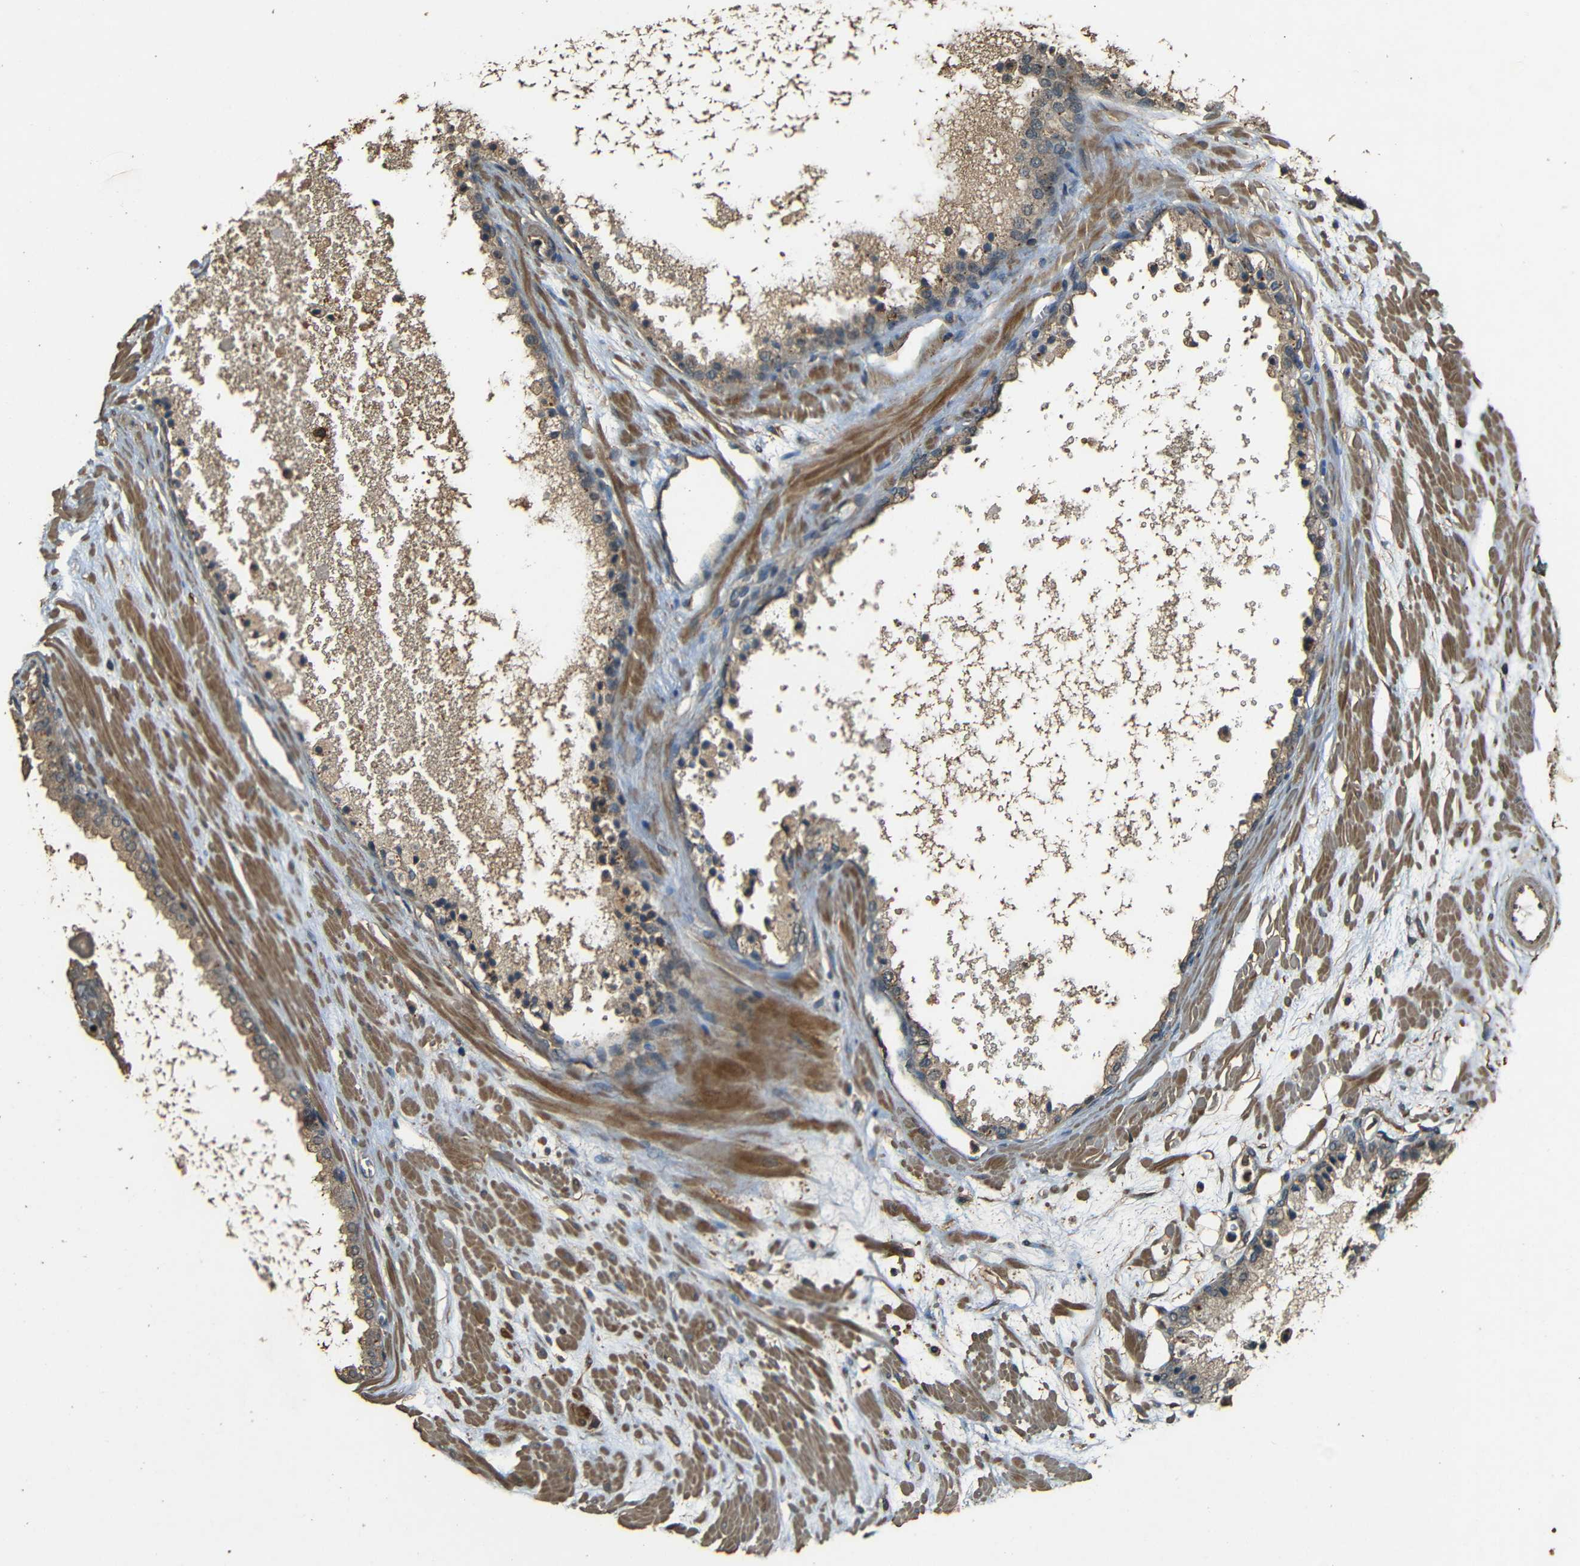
{"staining": {"intensity": "moderate", "quantity": ">75%", "location": "cytoplasmic/membranous,nuclear"}, "tissue": "prostate cancer", "cell_type": "Tumor cells", "image_type": "cancer", "snomed": [{"axis": "morphology", "description": "Adenocarcinoma, High grade"}, {"axis": "topography", "description": "Prostate"}], "caption": "Immunohistochemistry photomicrograph of neoplastic tissue: human adenocarcinoma (high-grade) (prostate) stained using immunohistochemistry shows medium levels of moderate protein expression localized specifically in the cytoplasmic/membranous and nuclear of tumor cells, appearing as a cytoplasmic/membranous and nuclear brown color.", "gene": "PDE5A", "patient": {"sex": "male", "age": 65}}